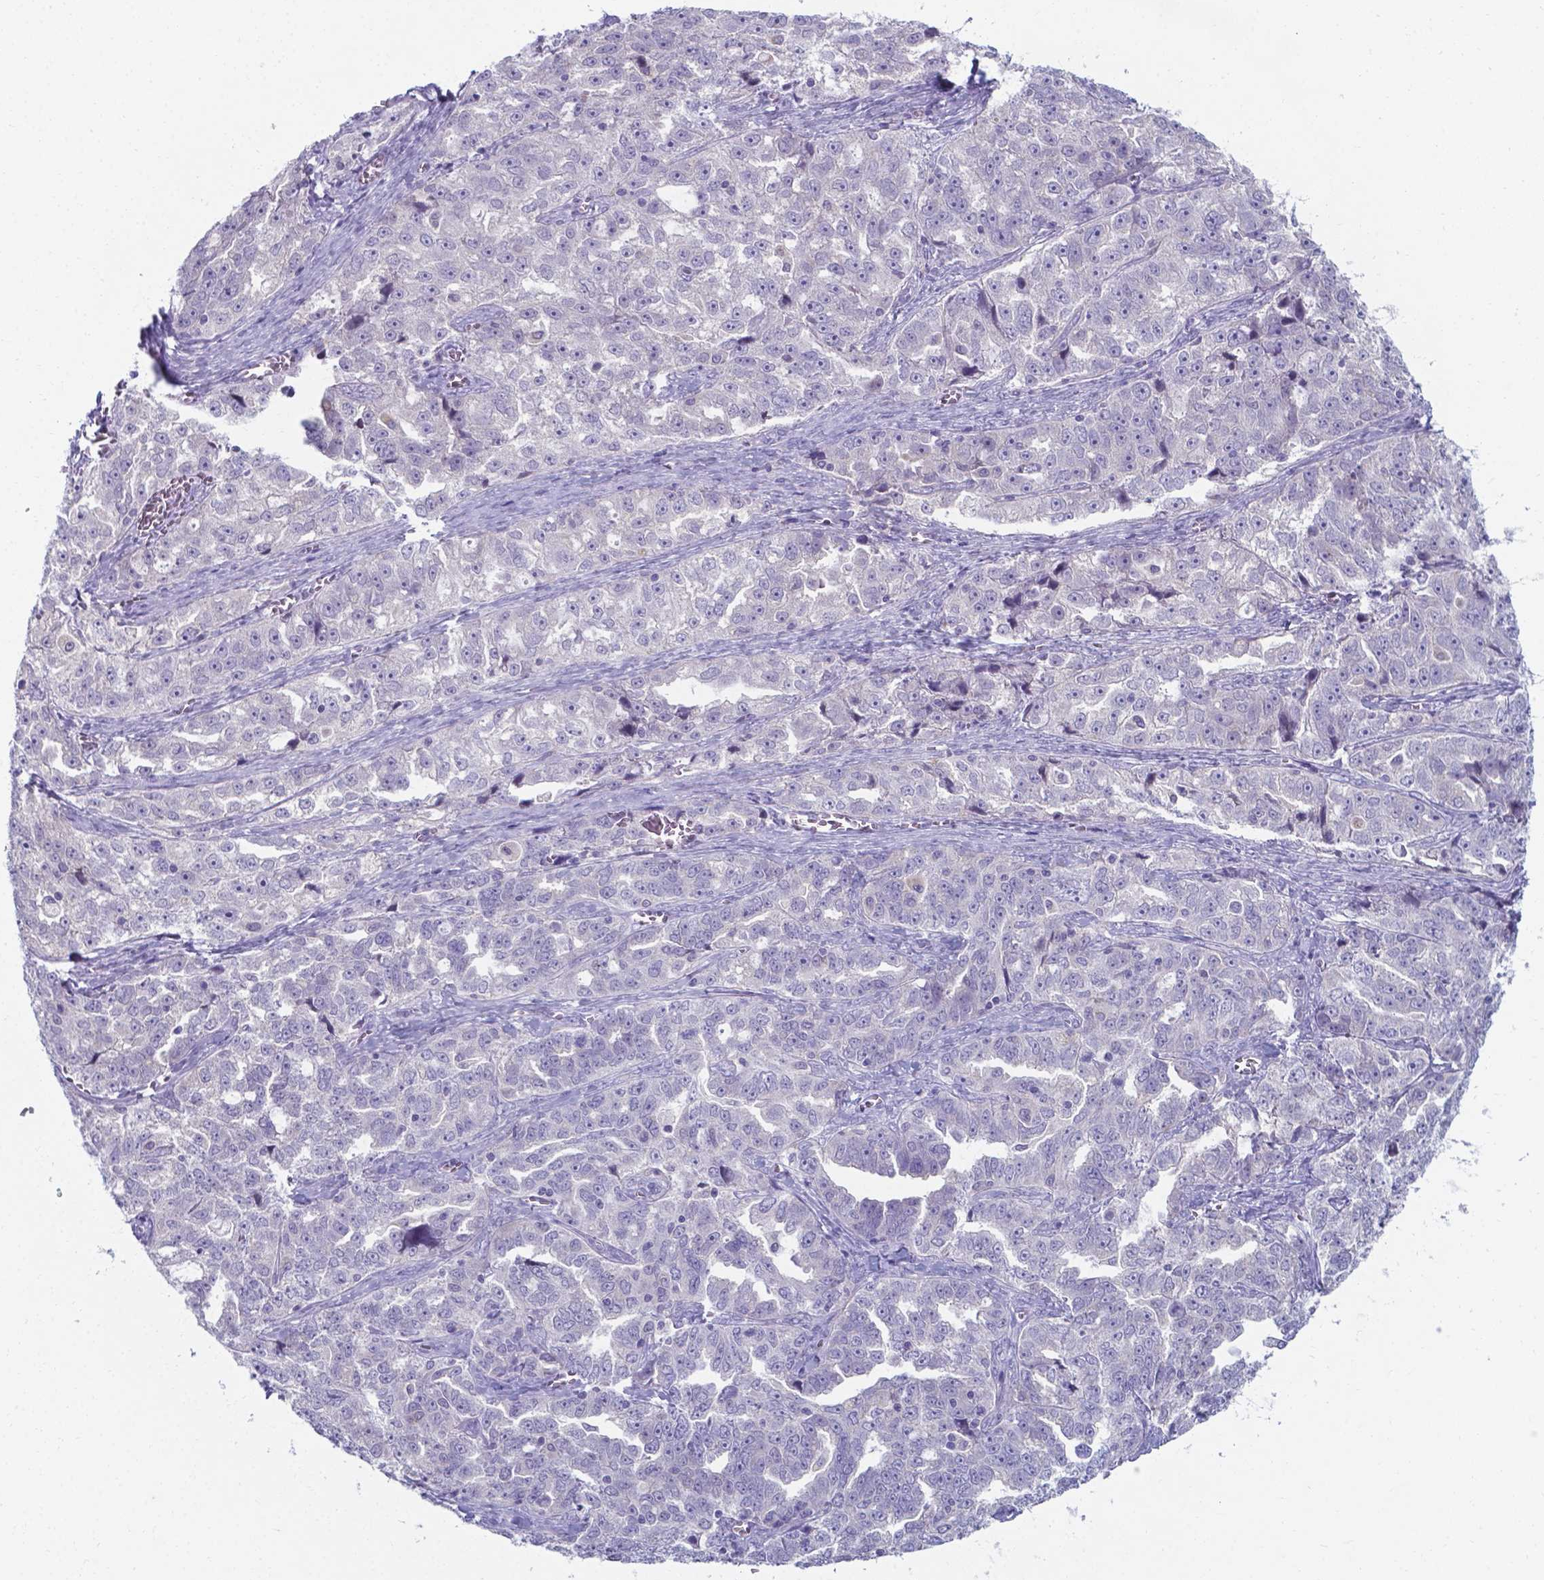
{"staining": {"intensity": "negative", "quantity": "none", "location": "none"}, "tissue": "ovarian cancer", "cell_type": "Tumor cells", "image_type": "cancer", "snomed": [{"axis": "morphology", "description": "Cystadenocarcinoma, serous, NOS"}, {"axis": "topography", "description": "Ovary"}], "caption": "Ovarian cancer (serous cystadenocarcinoma) was stained to show a protein in brown. There is no significant expression in tumor cells. The staining was performed using DAB to visualize the protein expression in brown, while the nuclei were stained in blue with hematoxylin (Magnification: 20x).", "gene": "AP5B1", "patient": {"sex": "female", "age": 51}}